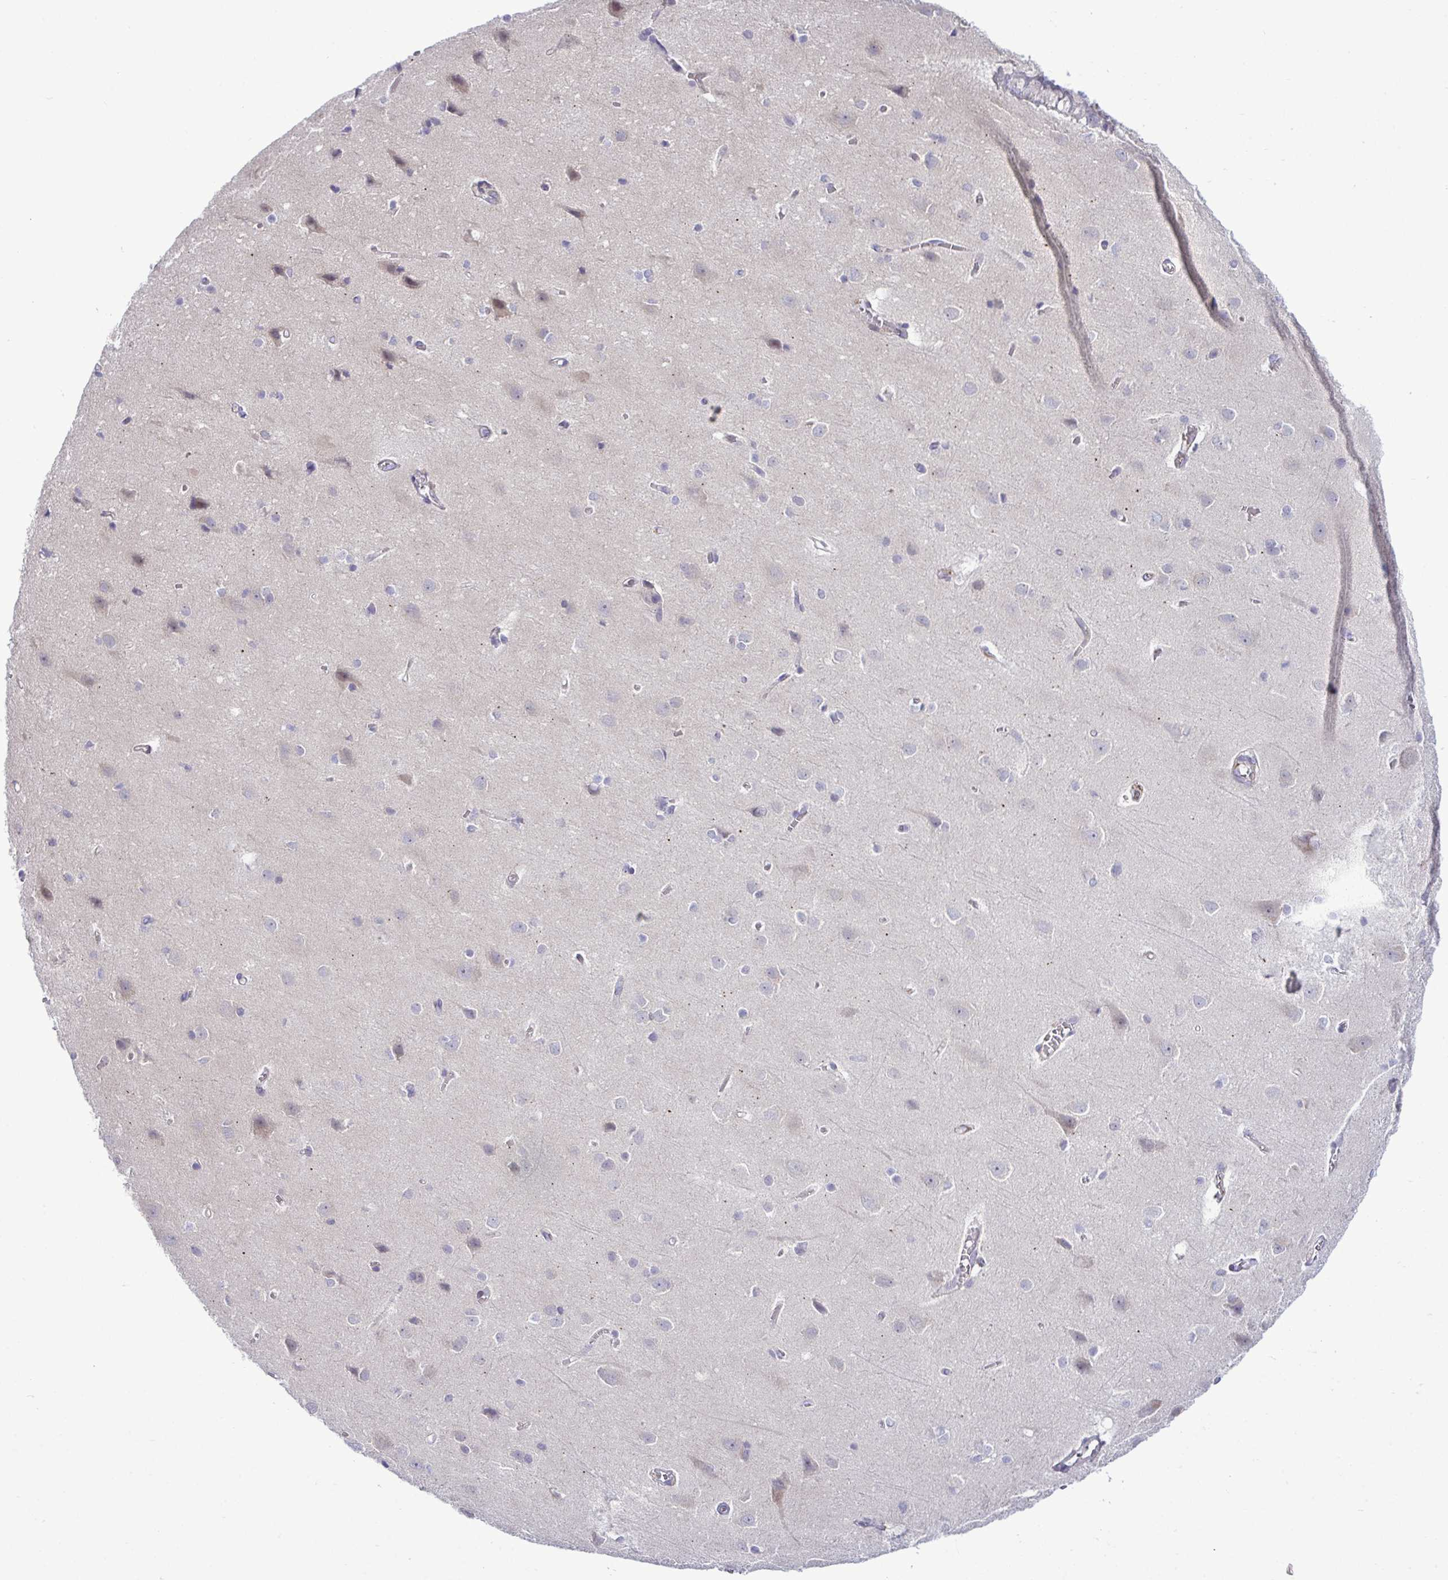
{"staining": {"intensity": "negative", "quantity": "none", "location": "none"}, "tissue": "cerebral cortex", "cell_type": "Endothelial cells", "image_type": "normal", "snomed": [{"axis": "morphology", "description": "Normal tissue, NOS"}, {"axis": "topography", "description": "Cerebral cortex"}], "caption": "This image is of normal cerebral cortex stained with immunohistochemistry to label a protein in brown with the nuclei are counter-stained blue. There is no positivity in endothelial cells.", "gene": "SYNPO2L", "patient": {"sex": "male", "age": 37}}